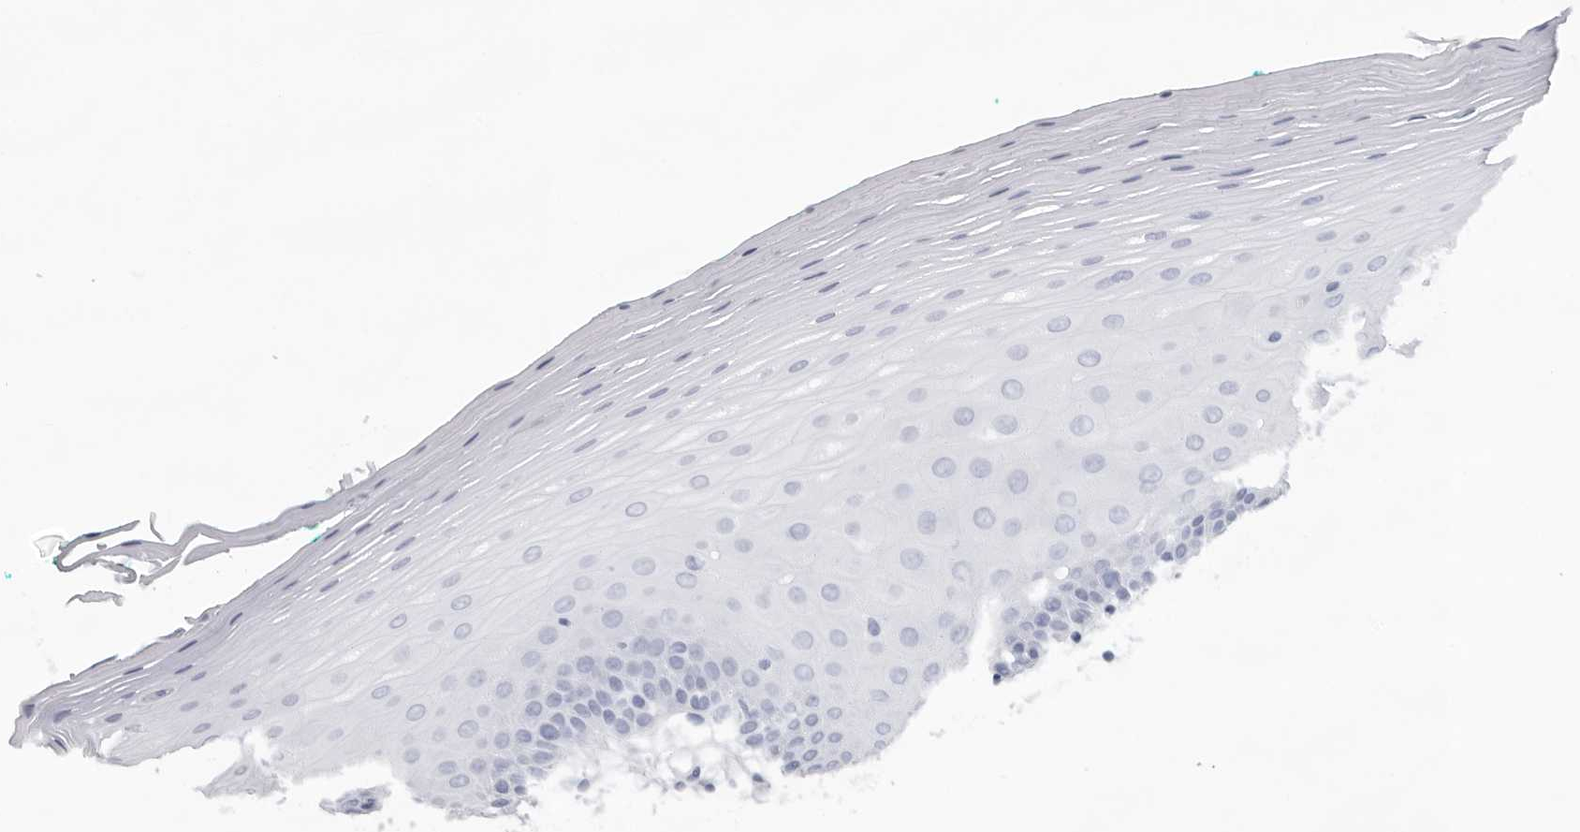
{"staining": {"intensity": "negative", "quantity": "none", "location": "none"}, "tissue": "oral mucosa", "cell_type": "Squamous epithelial cells", "image_type": "normal", "snomed": [{"axis": "morphology", "description": "Normal tissue, NOS"}, {"axis": "topography", "description": "Skeletal muscle"}, {"axis": "topography", "description": "Oral tissue"}], "caption": "The photomicrograph displays no significant positivity in squamous epithelial cells of oral mucosa.", "gene": "USP1", "patient": {"sex": "male", "age": 58}}